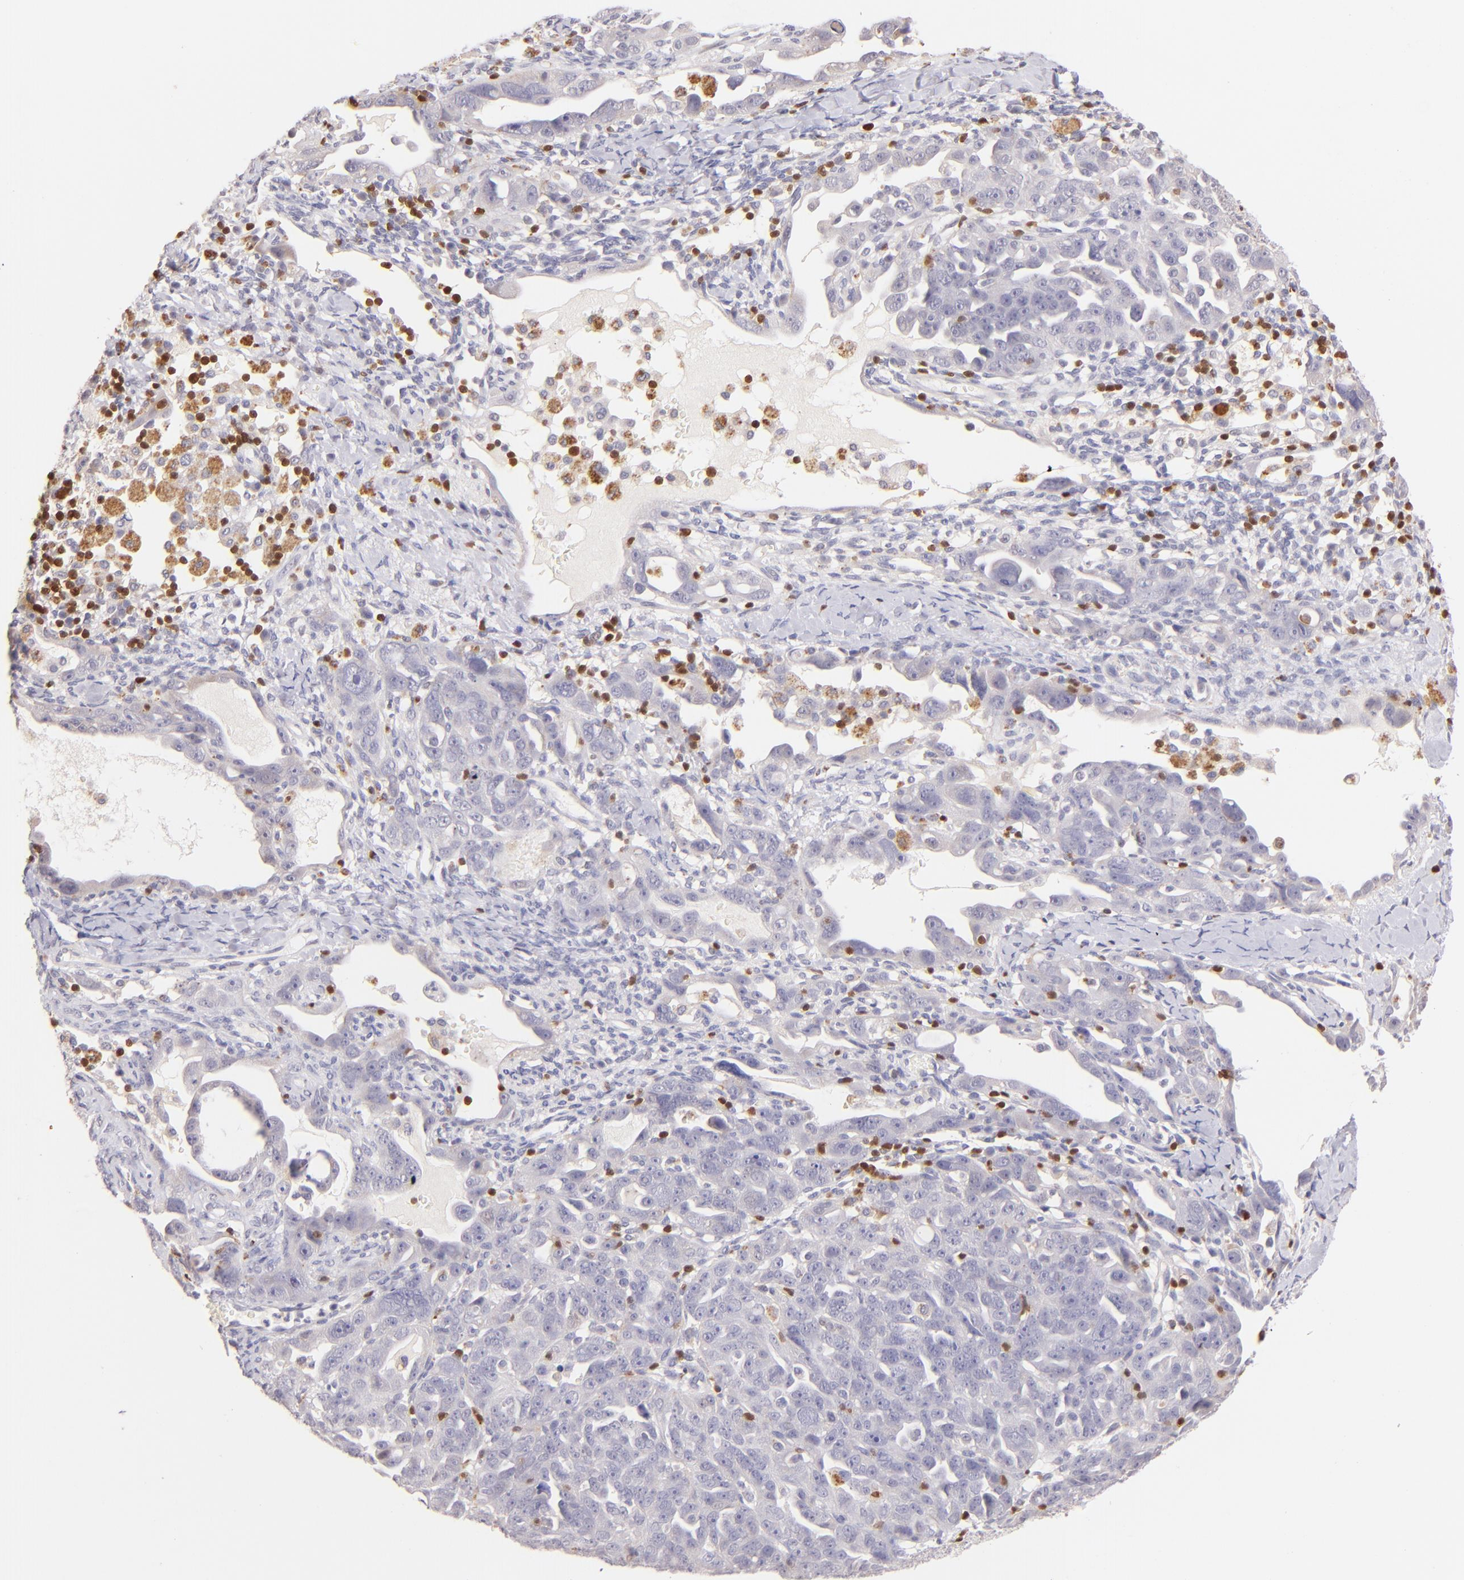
{"staining": {"intensity": "negative", "quantity": "none", "location": "none"}, "tissue": "ovarian cancer", "cell_type": "Tumor cells", "image_type": "cancer", "snomed": [{"axis": "morphology", "description": "Cystadenocarcinoma, serous, NOS"}, {"axis": "topography", "description": "Ovary"}], "caption": "Immunohistochemistry histopathology image of human ovarian cancer (serous cystadenocarcinoma) stained for a protein (brown), which demonstrates no staining in tumor cells.", "gene": "ZAP70", "patient": {"sex": "female", "age": 66}}